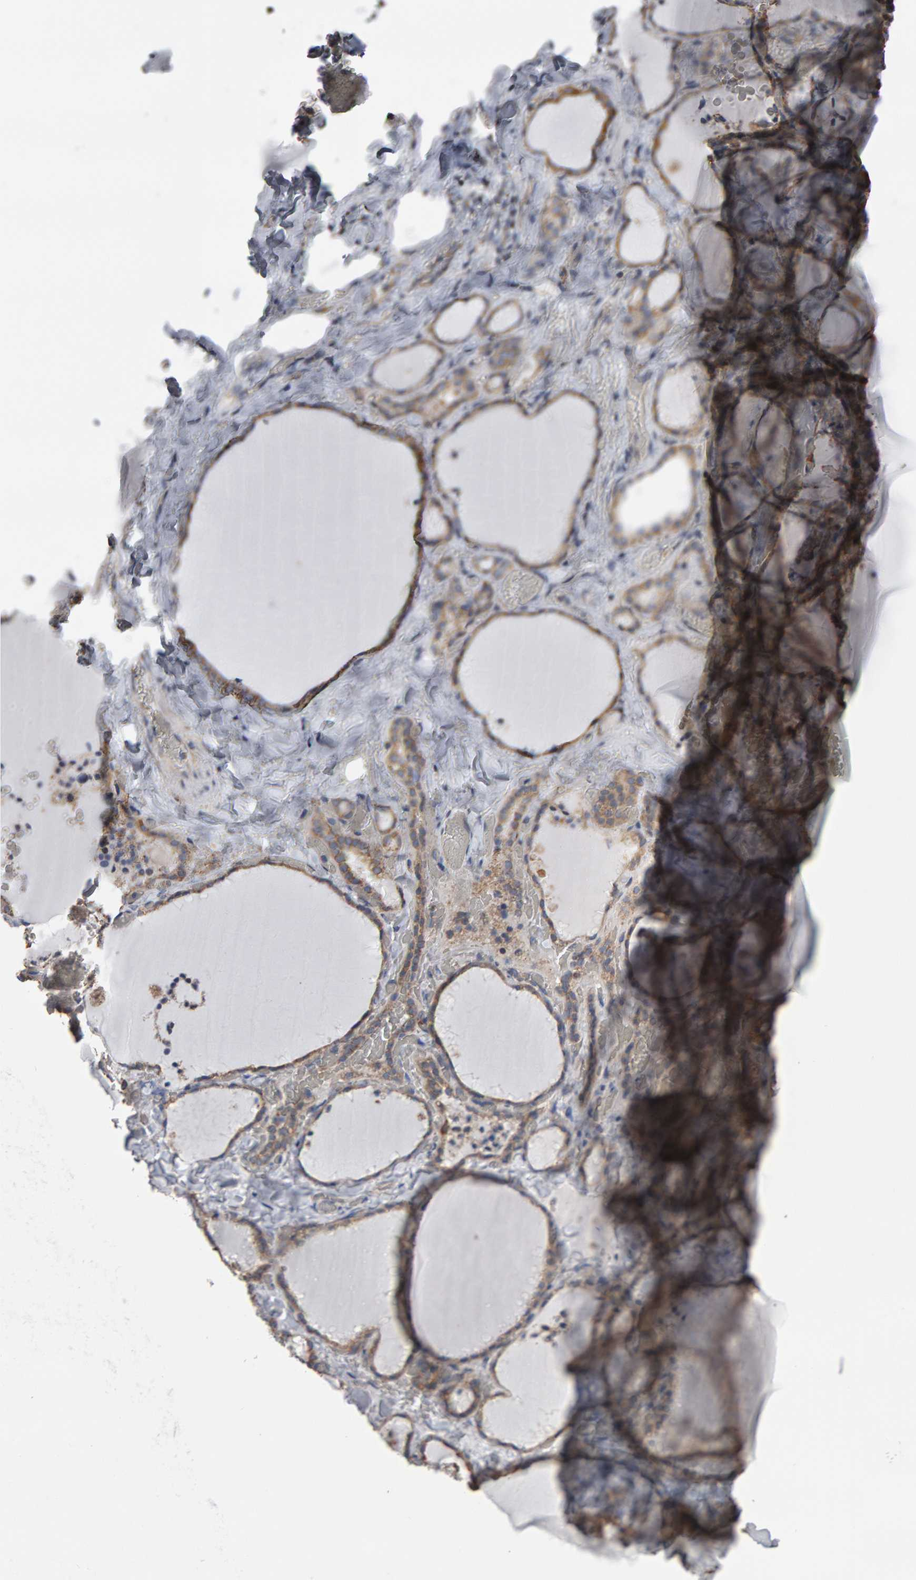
{"staining": {"intensity": "moderate", "quantity": ">75%", "location": "cytoplasmic/membranous"}, "tissue": "thyroid gland", "cell_type": "Glandular cells", "image_type": "normal", "snomed": [{"axis": "morphology", "description": "Normal tissue, NOS"}, {"axis": "topography", "description": "Thyroid gland"}], "caption": "Moderate cytoplasmic/membranous expression is seen in about >75% of glandular cells in unremarkable thyroid gland. (DAB = brown stain, brightfield microscopy at high magnification).", "gene": "TOM1L1", "patient": {"sex": "female", "age": 22}}